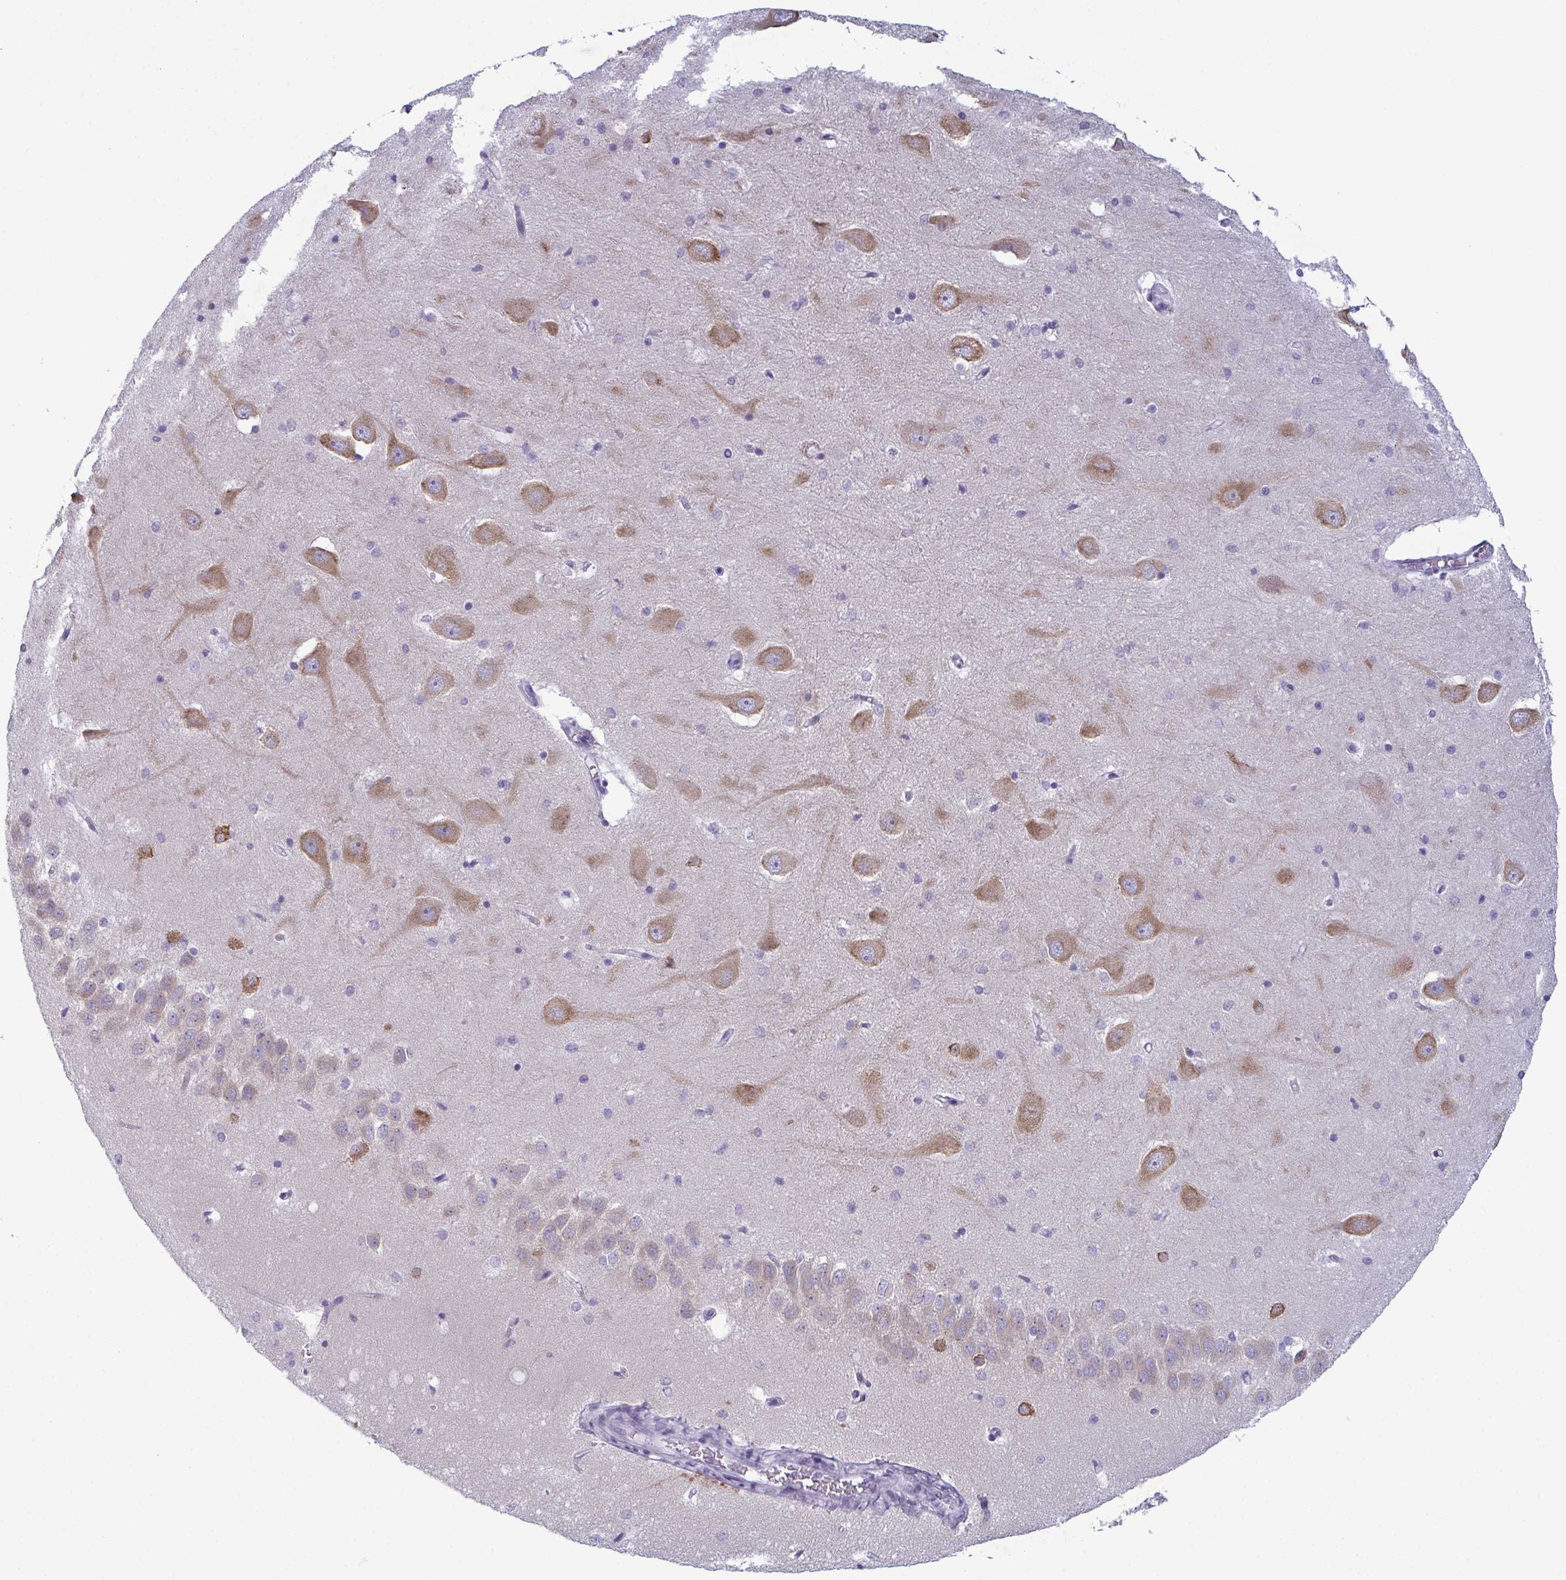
{"staining": {"intensity": "negative", "quantity": "none", "location": "none"}, "tissue": "hippocampus", "cell_type": "Glial cells", "image_type": "normal", "snomed": [{"axis": "morphology", "description": "Normal tissue, NOS"}, {"axis": "topography", "description": "Hippocampus"}], "caption": "DAB (3,3'-diaminobenzidine) immunohistochemical staining of unremarkable hippocampus shows no significant positivity in glial cells. (Brightfield microscopy of DAB immunohistochemistry (IHC) at high magnification).", "gene": "RBM7", "patient": {"sex": "male", "age": 58}}